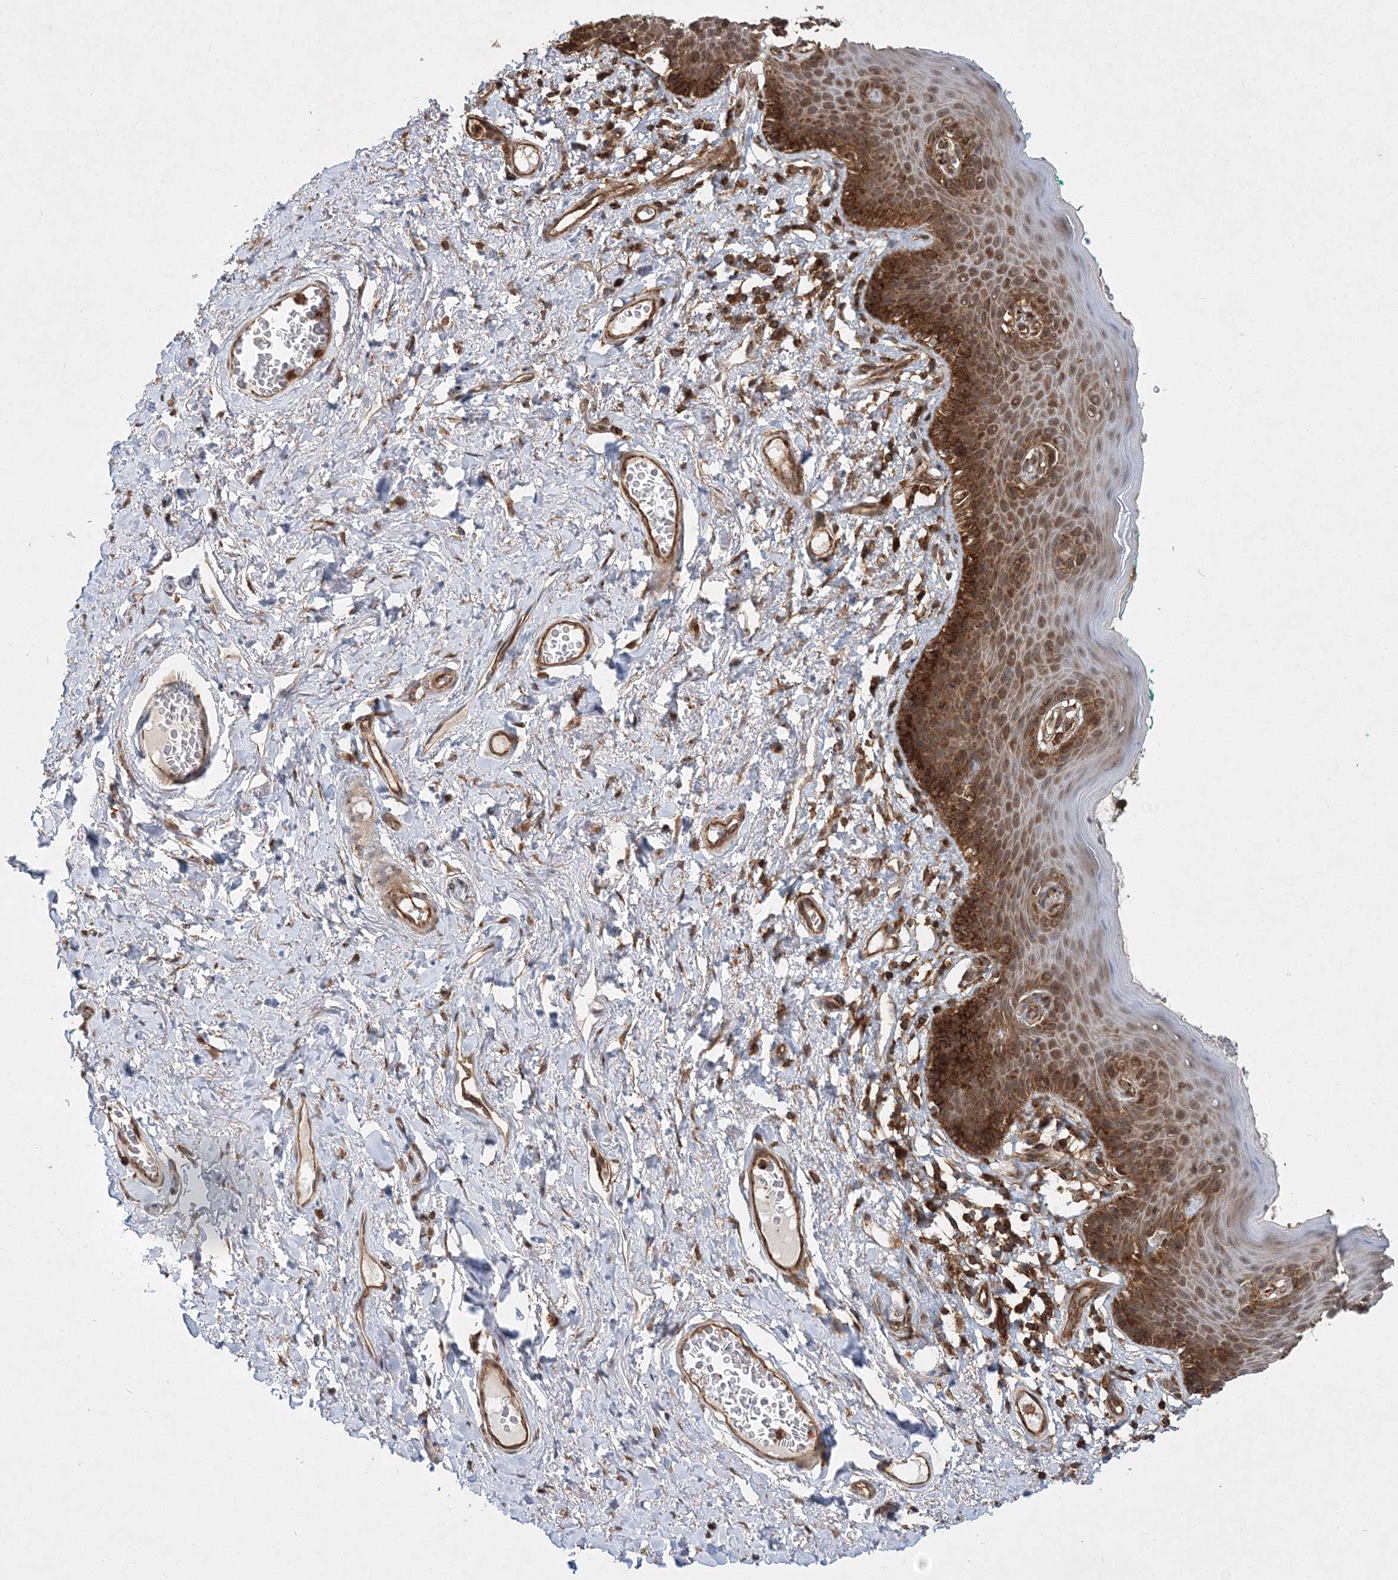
{"staining": {"intensity": "strong", "quantity": ">75%", "location": "cytoplasmic/membranous"}, "tissue": "skin", "cell_type": "Epidermal cells", "image_type": "normal", "snomed": [{"axis": "morphology", "description": "Normal tissue, NOS"}, {"axis": "topography", "description": "Vulva"}], "caption": "Human skin stained with a brown dye reveals strong cytoplasmic/membranous positive positivity in about >75% of epidermal cells.", "gene": "WDR37", "patient": {"sex": "female", "age": 66}}